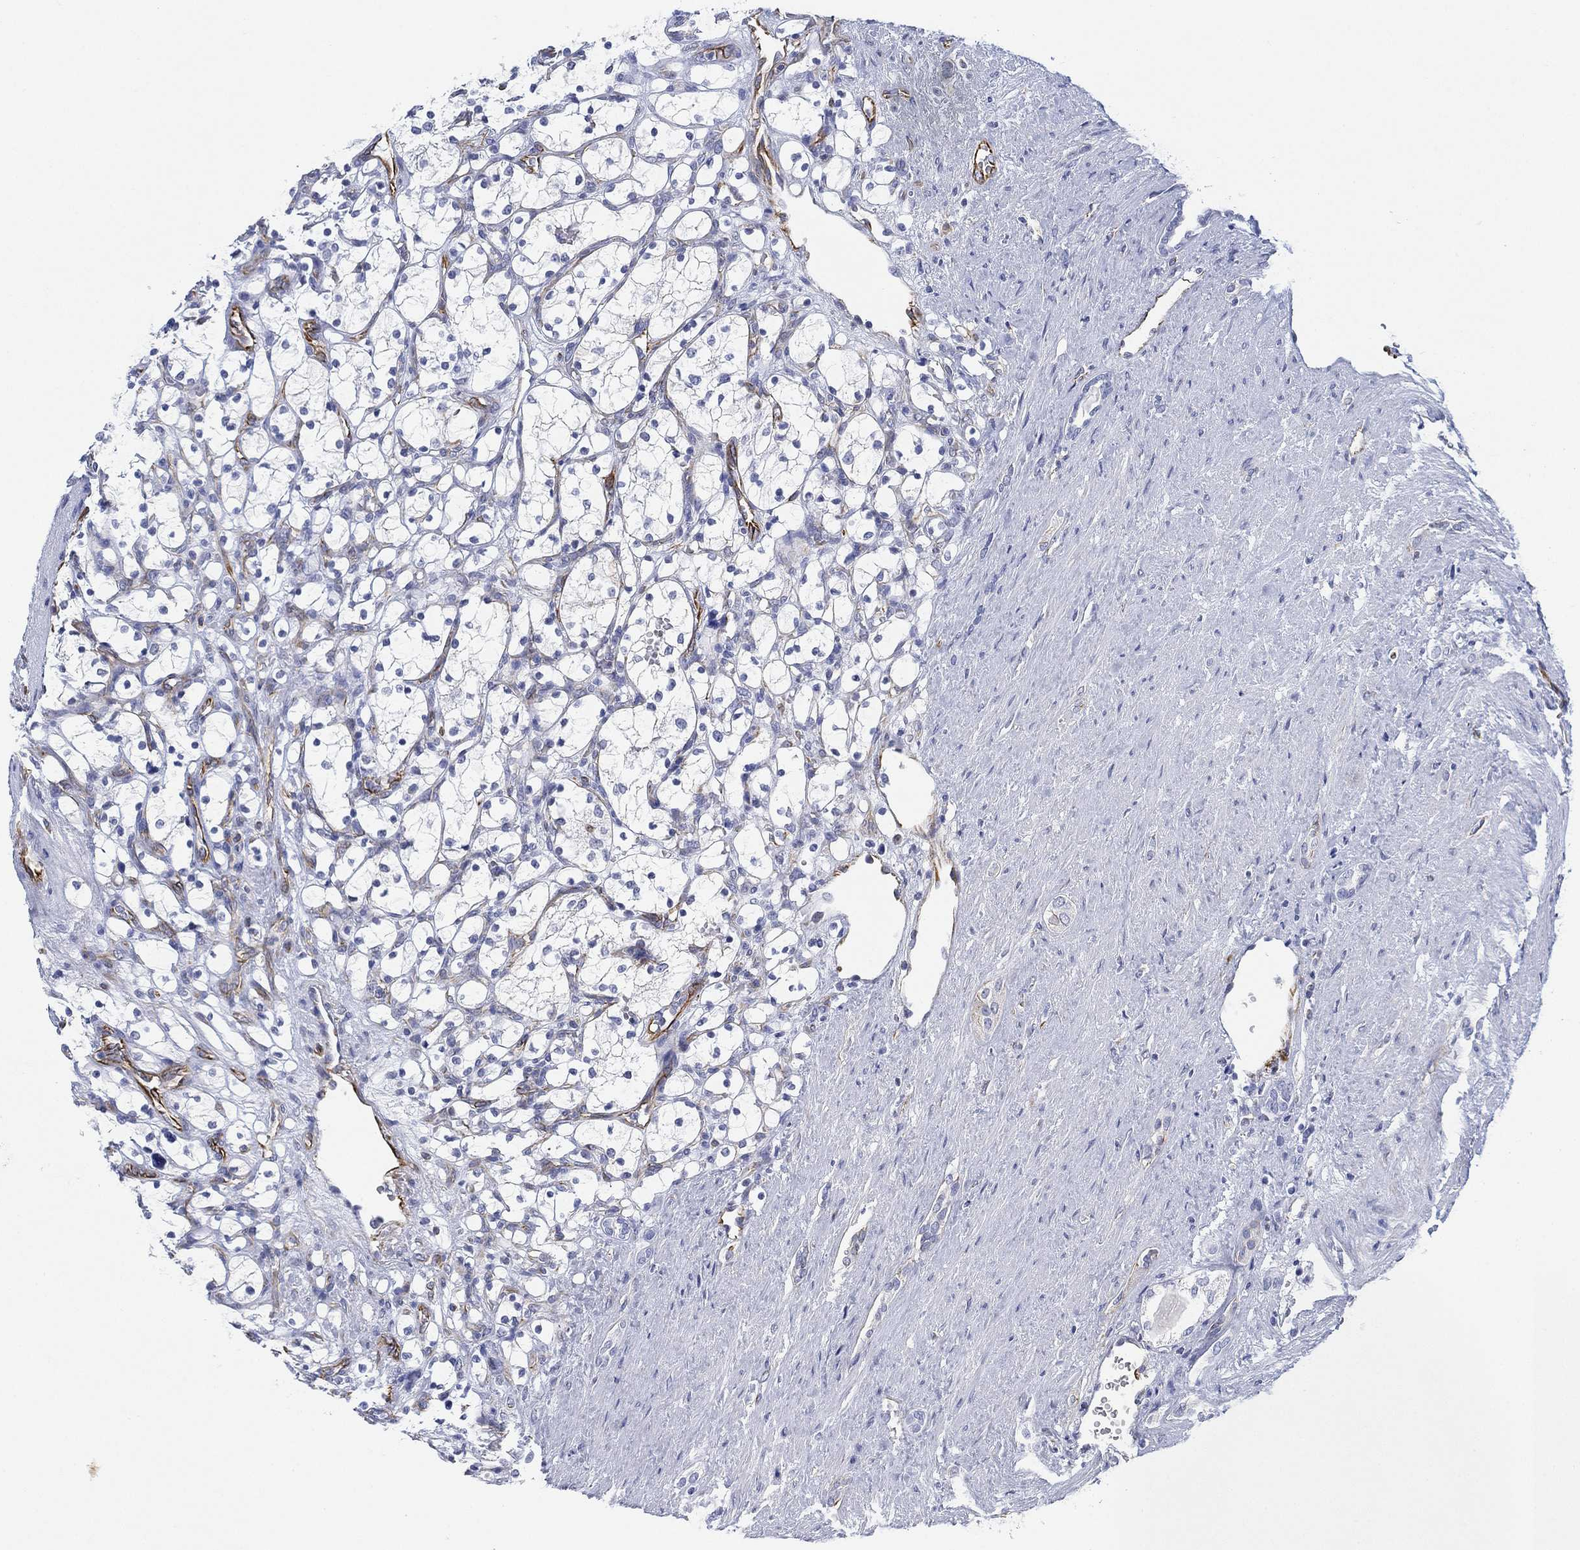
{"staining": {"intensity": "negative", "quantity": "none", "location": "none"}, "tissue": "renal cancer", "cell_type": "Tumor cells", "image_type": "cancer", "snomed": [{"axis": "morphology", "description": "Adenocarcinoma, NOS"}, {"axis": "topography", "description": "Kidney"}], "caption": "Photomicrograph shows no protein staining in tumor cells of renal adenocarcinoma tissue.", "gene": "PSKH2", "patient": {"sex": "female", "age": 69}}